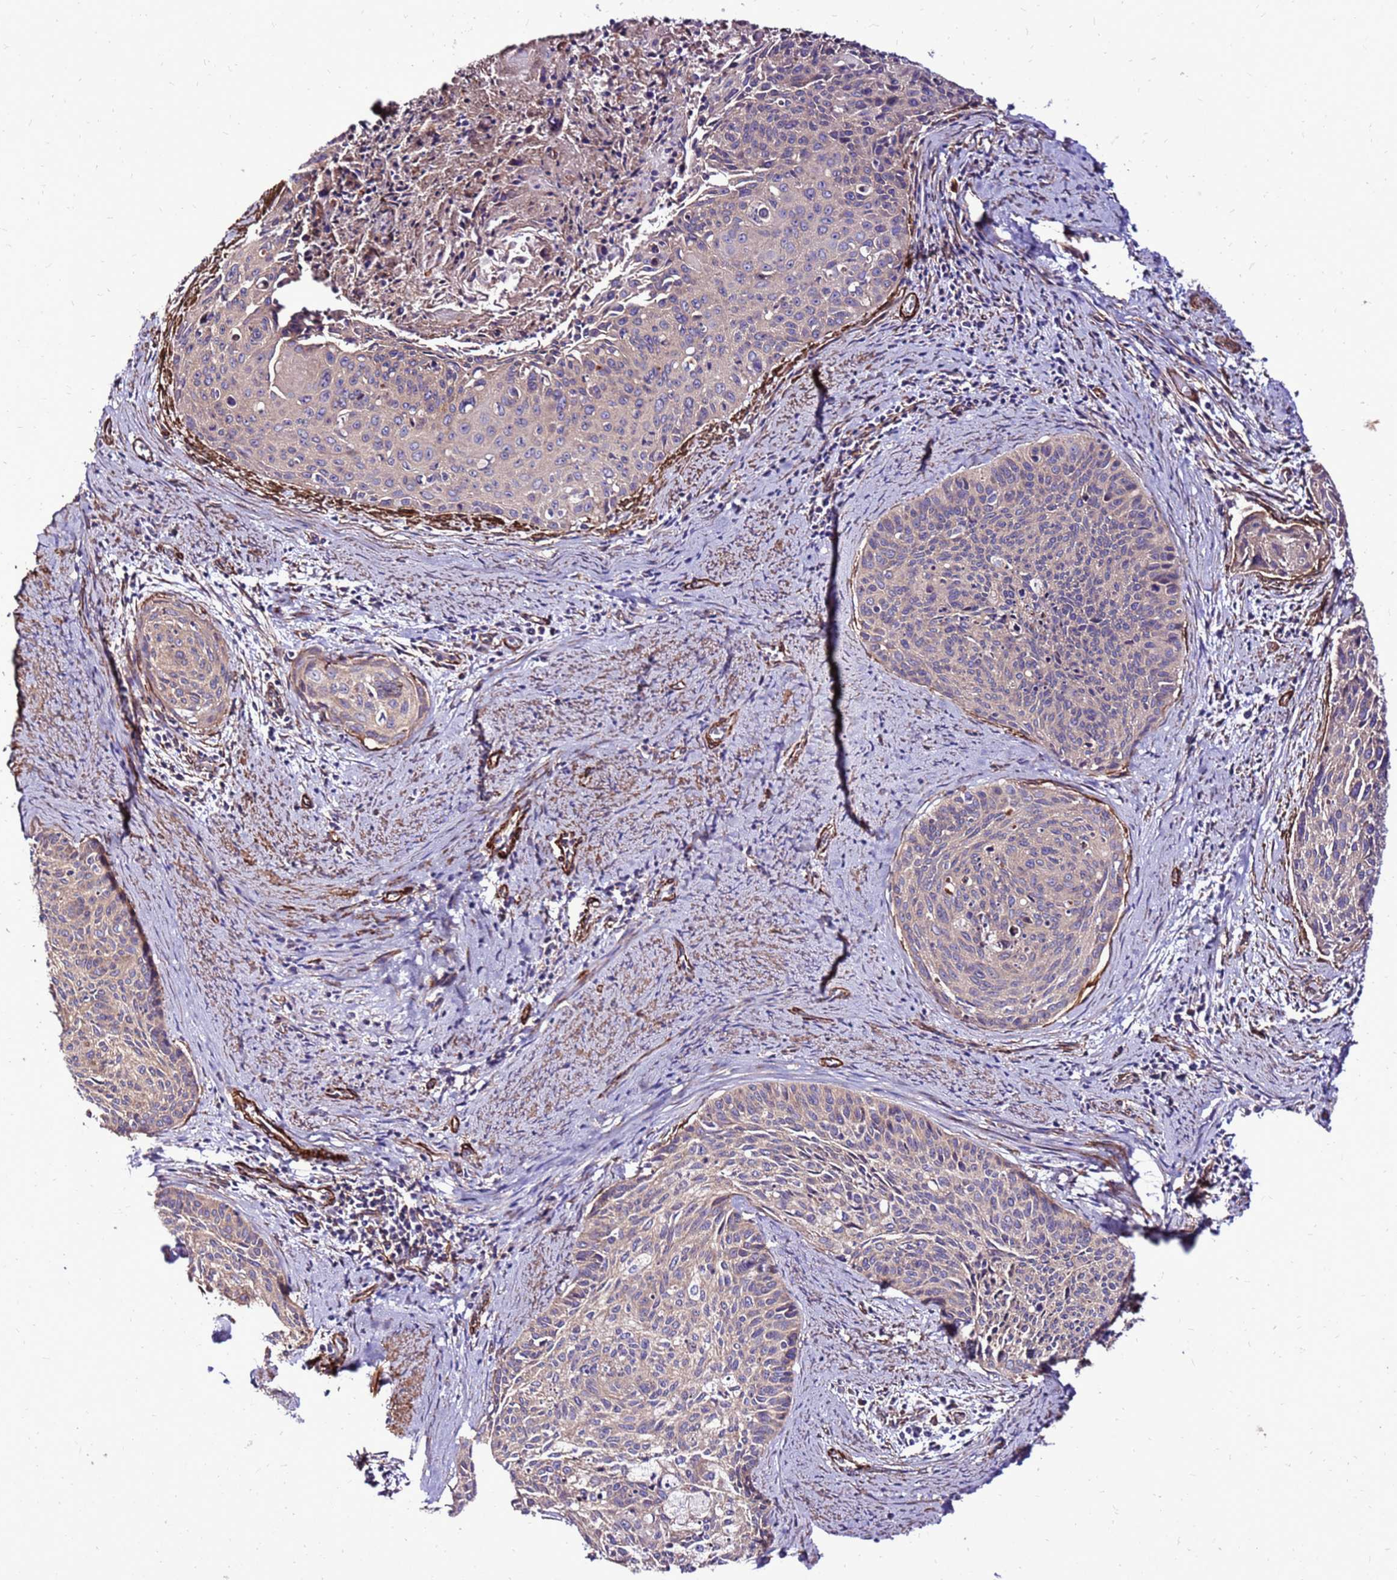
{"staining": {"intensity": "weak", "quantity": "<25%", "location": "cytoplasmic/membranous"}, "tissue": "cervical cancer", "cell_type": "Tumor cells", "image_type": "cancer", "snomed": [{"axis": "morphology", "description": "Squamous cell carcinoma, NOS"}, {"axis": "topography", "description": "Cervix"}], "caption": "Tumor cells are negative for protein expression in human squamous cell carcinoma (cervical).", "gene": "EI24", "patient": {"sex": "female", "age": 55}}